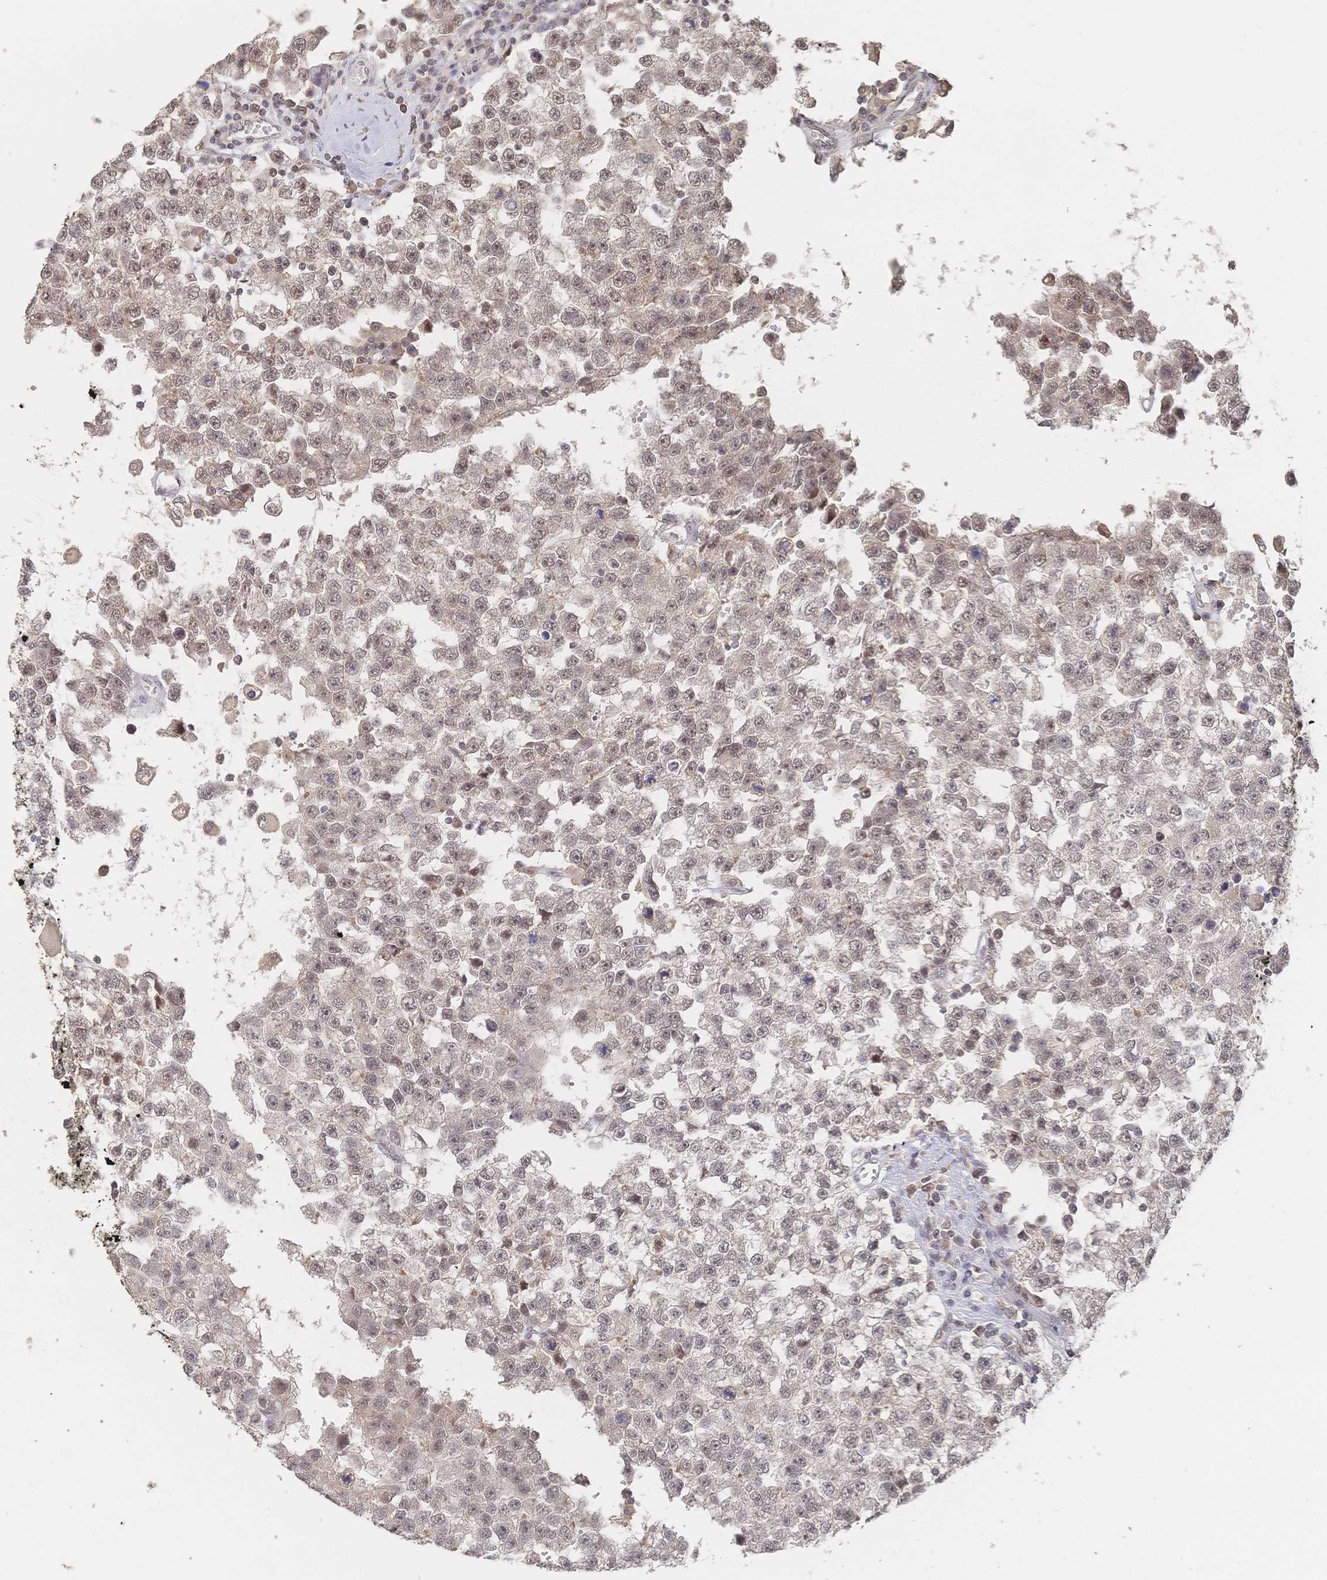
{"staining": {"intensity": "weak", "quantity": ">75%", "location": "nuclear"}, "tissue": "testis cancer", "cell_type": "Tumor cells", "image_type": "cancer", "snomed": [{"axis": "morphology", "description": "Seminoma, NOS"}, {"axis": "topography", "description": "Testis"}], "caption": "A low amount of weak nuclear expression is seen in approximately >75% of tumor cells in seminoma (testis) tissue.", "gene": "LRP5", "patient": {"sex": "male", "age": 34}}